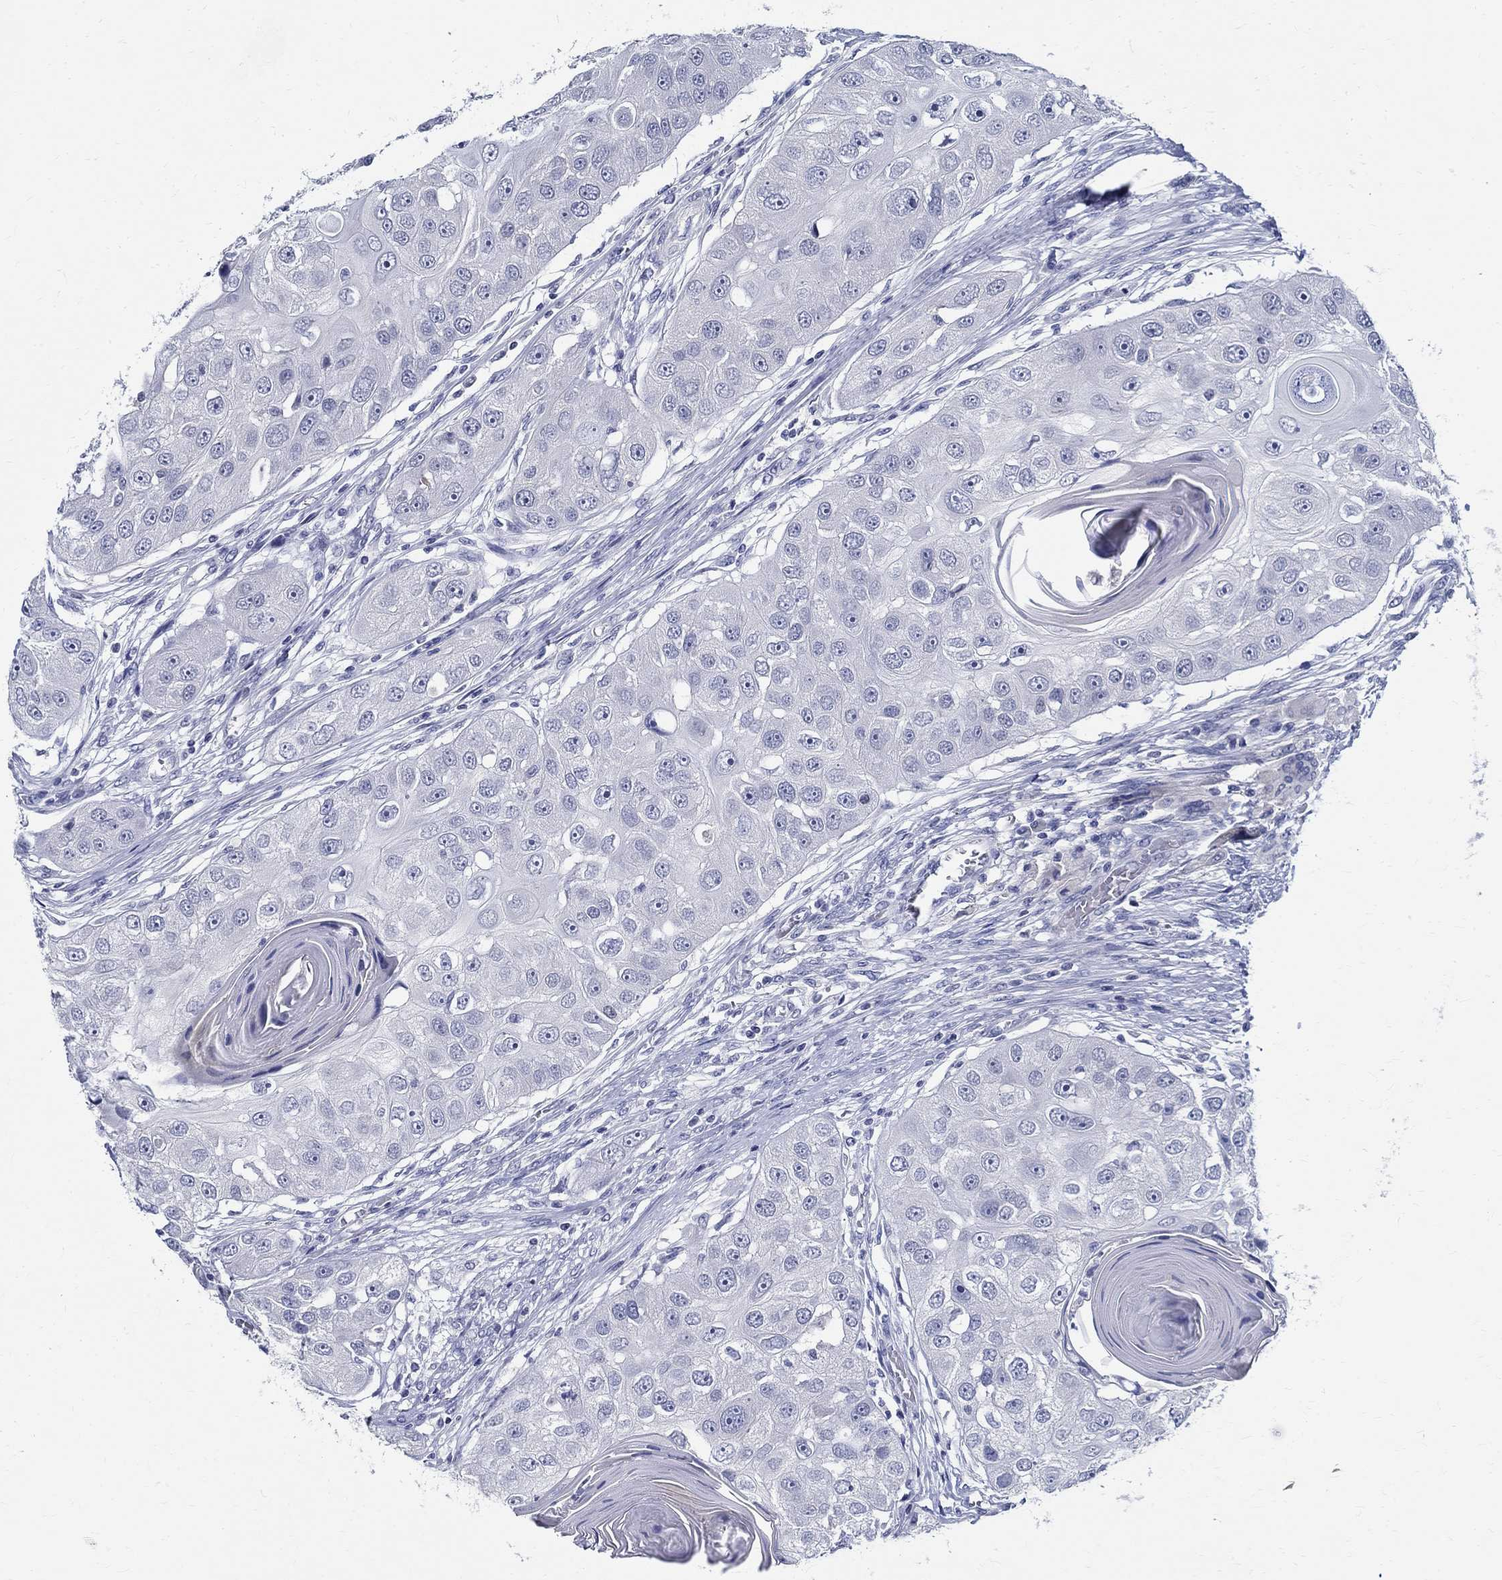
{"staining": {"intensity": "negative", "quantity": "none", "location": "none"}, "tissue": "head and neck cancer", "cell_type": "Tumor cells", "image_type": "cancer", "snomed": [{"axis": "morphology", "description": "Normal tissue, NOS"}, {"axis": "morphology", "description": "Squamous cell carcinoma, NOS"}, {"axis": "topography", "description": "Skeletal muscle"}, {"axis": "topography", "description": "Head-Neck"}], "caption": "IHC photomicrograph of neoplastic tissue: human head and neck cancer (squamous cell carcinoma) stained with DAB reveals no significant protein expression in tumor cells. (Stains: DAB (3,3'-diaminobenzidine) IHC with hematoxylin counter stain, Microscopy: brightfield microscopy at high magnification).", "gene": "CETN1", "patient": {"sex": "male", "age": 51}}